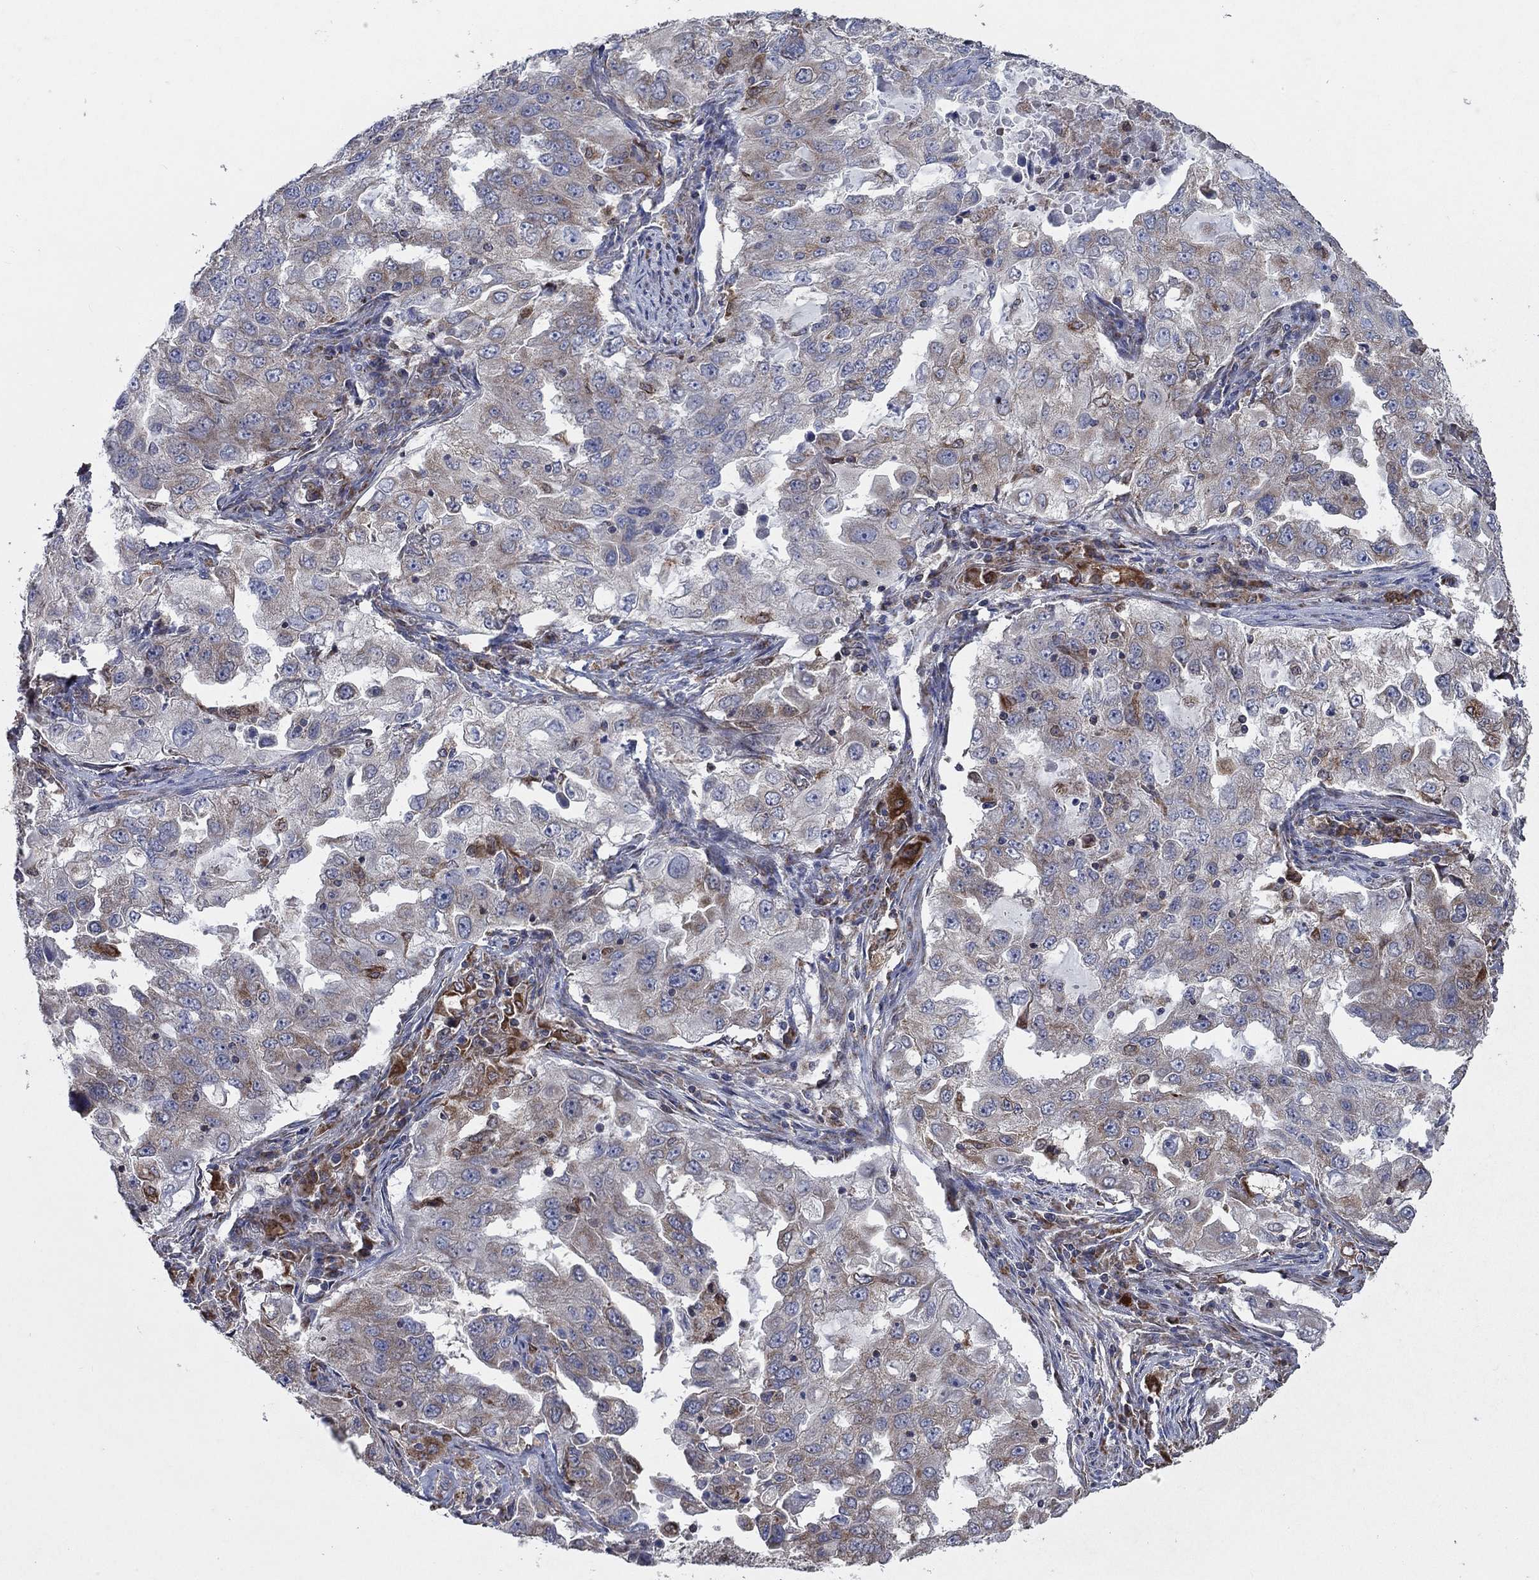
{"staining": {"intensity": "weak", "quantity": "25%-75%", "location": "cytoplasmic/membranous"}, "tissue": "lung cancer", "cell_type": "Tumor cells", "image_type": "cancer", "snomed": [{"axis": "morphology", "description": "Adenocarcinoma, NOS"}, {"axis": "topography", "description": "Lung"}], "caption": "Lung adenocarcinoma tissue exhibits weak cytoplasmic/membranous staining in approximately 25%-75% of tumor cells, visualized by immunohistochemistry. The protein is shown in brown color, while the nuclei are stained blue.", "gene": "NCEH1", "patient": {"sex": "female", "age": 61}}